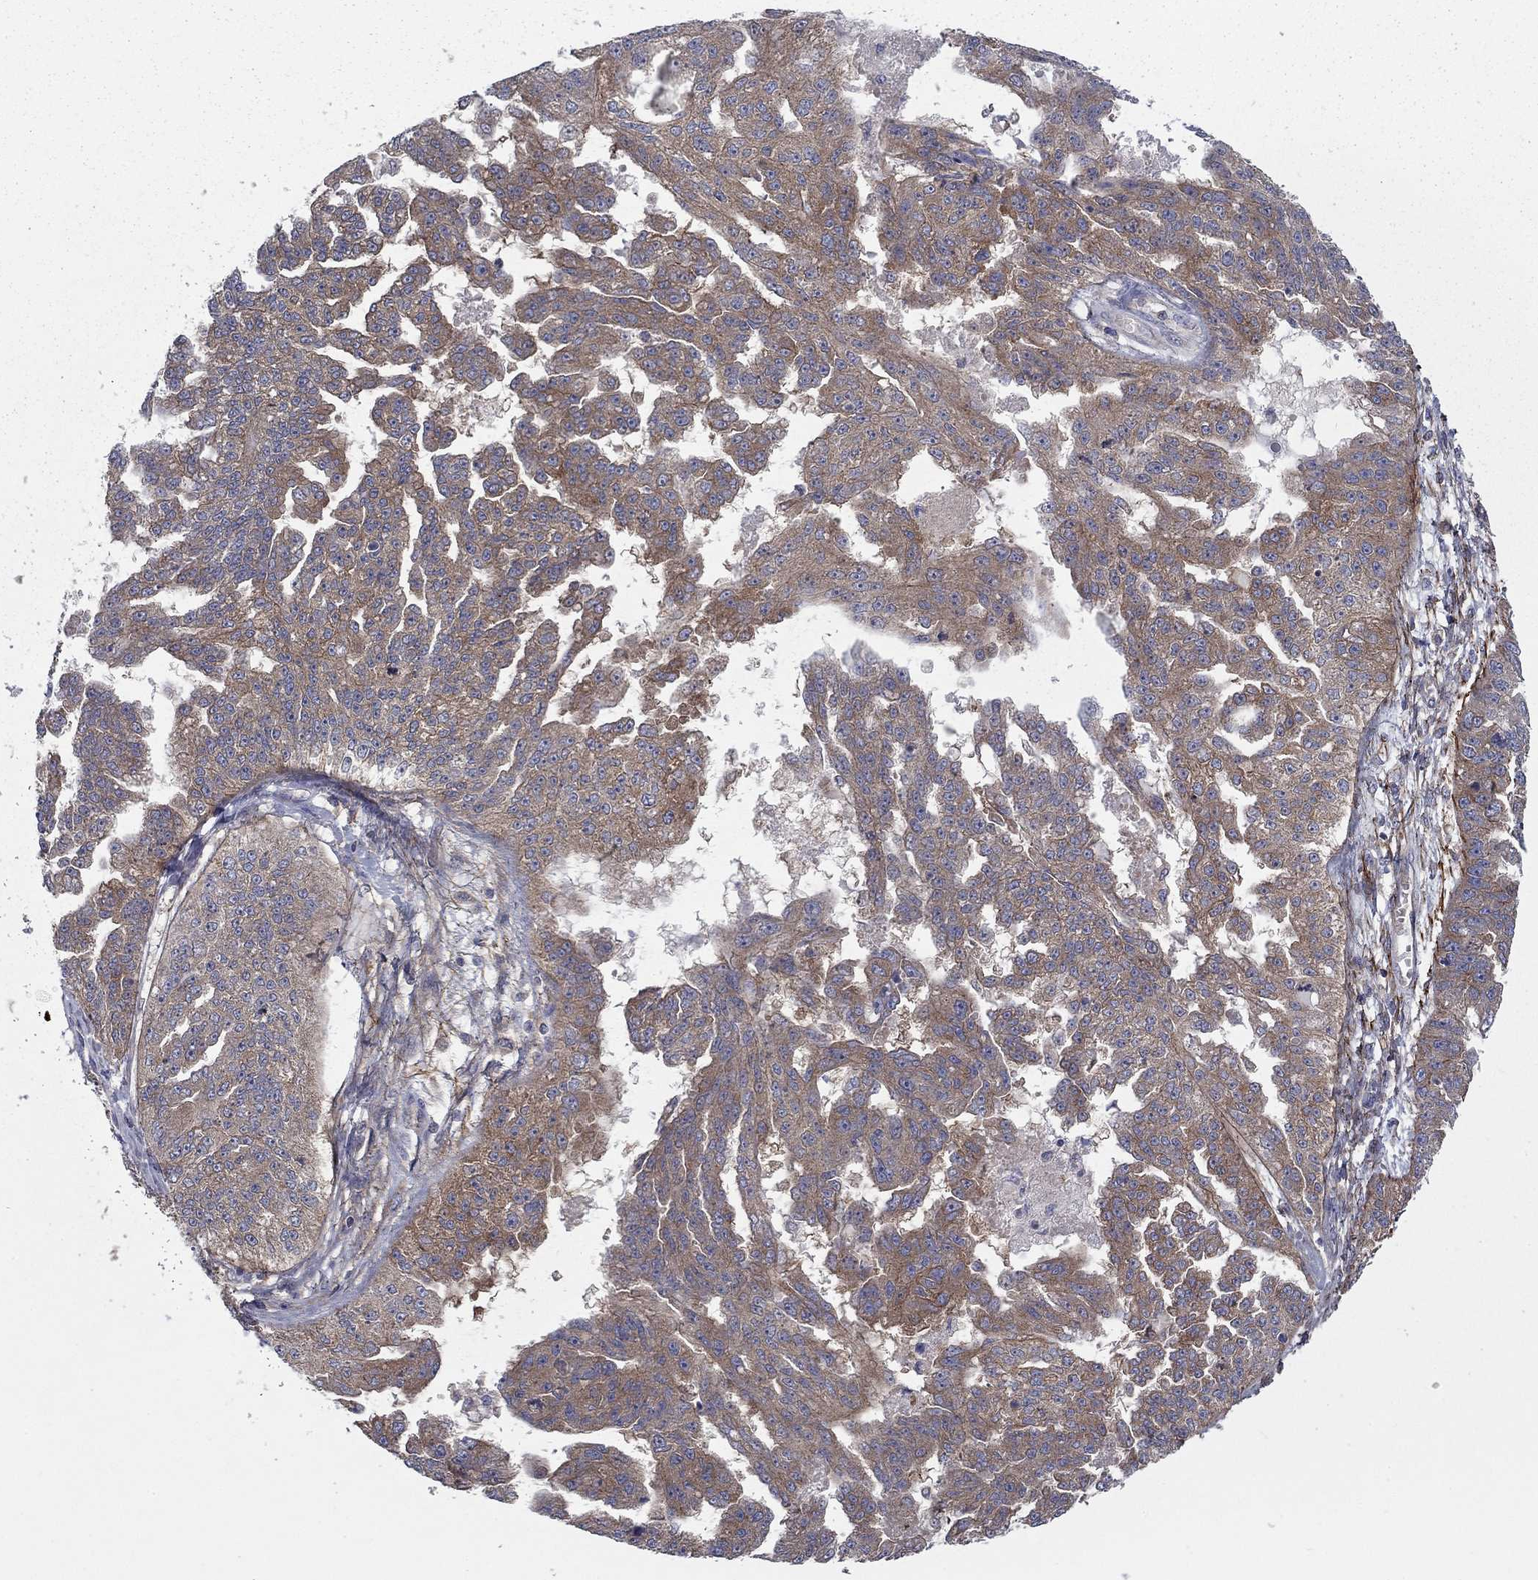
{"staining": {"intensity": "weak", "quantity": "25%-75%", "location": "cytoplasmic/membranous"}, "tissue": "ovarian cancer", "cell_type": "Tumor cells", "image_type": "cancer", "snomed": [{"axis": "morphology", "description": "Cystadenocarcinoma, serous, NOS"}, {"axis": "topography", "description": "Ovary"}], "caption": "Weak cytoplasmic/membranous staining is appreciated in about 25%-75% of tumor cells in ovarian cancer.", "gene": "RNF123", "patient": {"sex": "female", "age": 58}}